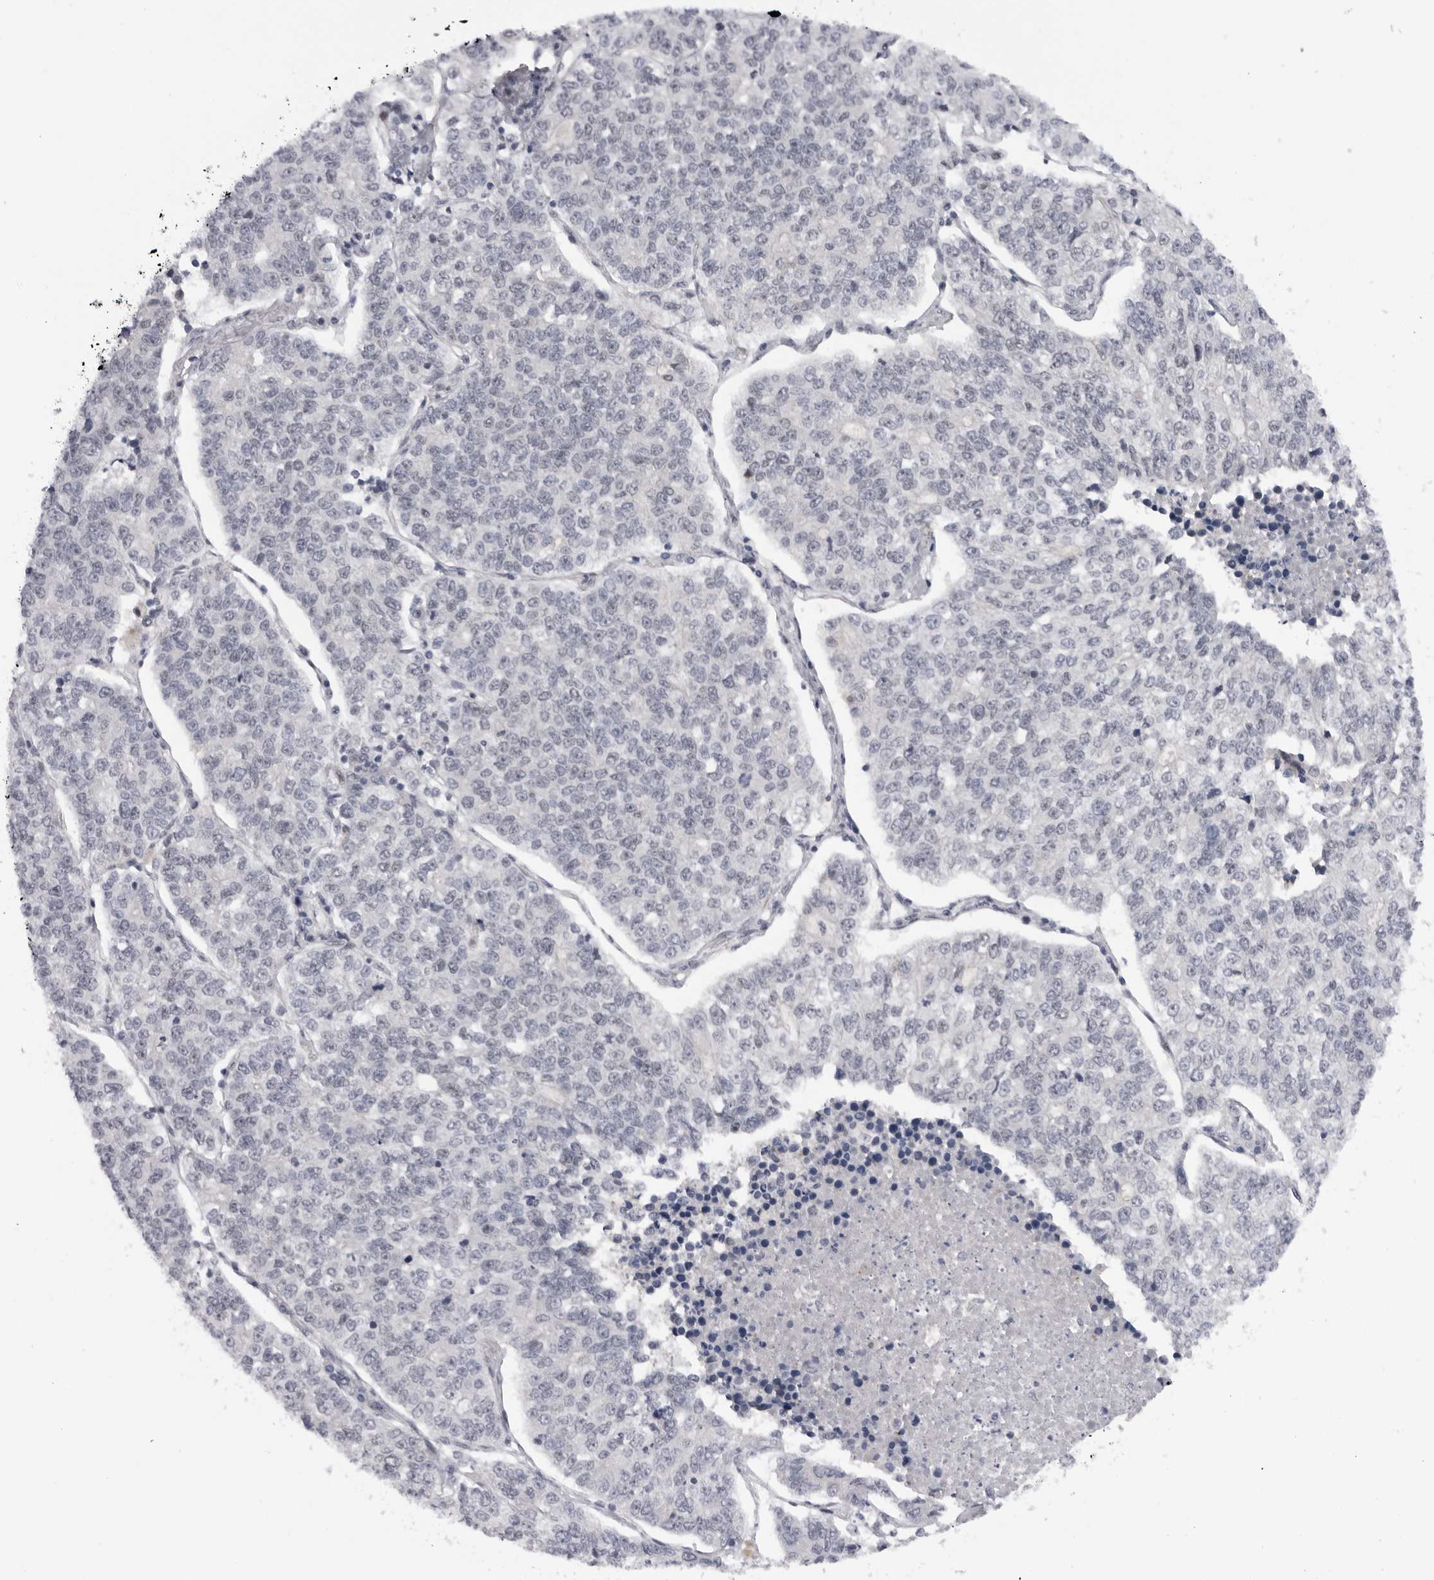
{"staining": {"intensity": "negative", "quantity": "none", "location": "none"}, "tissue": "lung cancer", "cell_type": "Tumor cells", "image_type": "cancer", "snomed": [{"axis": "morphology", "description": "Adenocarcinoma, NOS"}, {"axis": "topography", "description": "Lung"}], "caption": "DAB immunohistochemical staining of human lung adenocarcinoma reveals no significant positivity in tumor cells.", "gene": "ALPK2", "patient": {"sex": "male", "age": 49}}